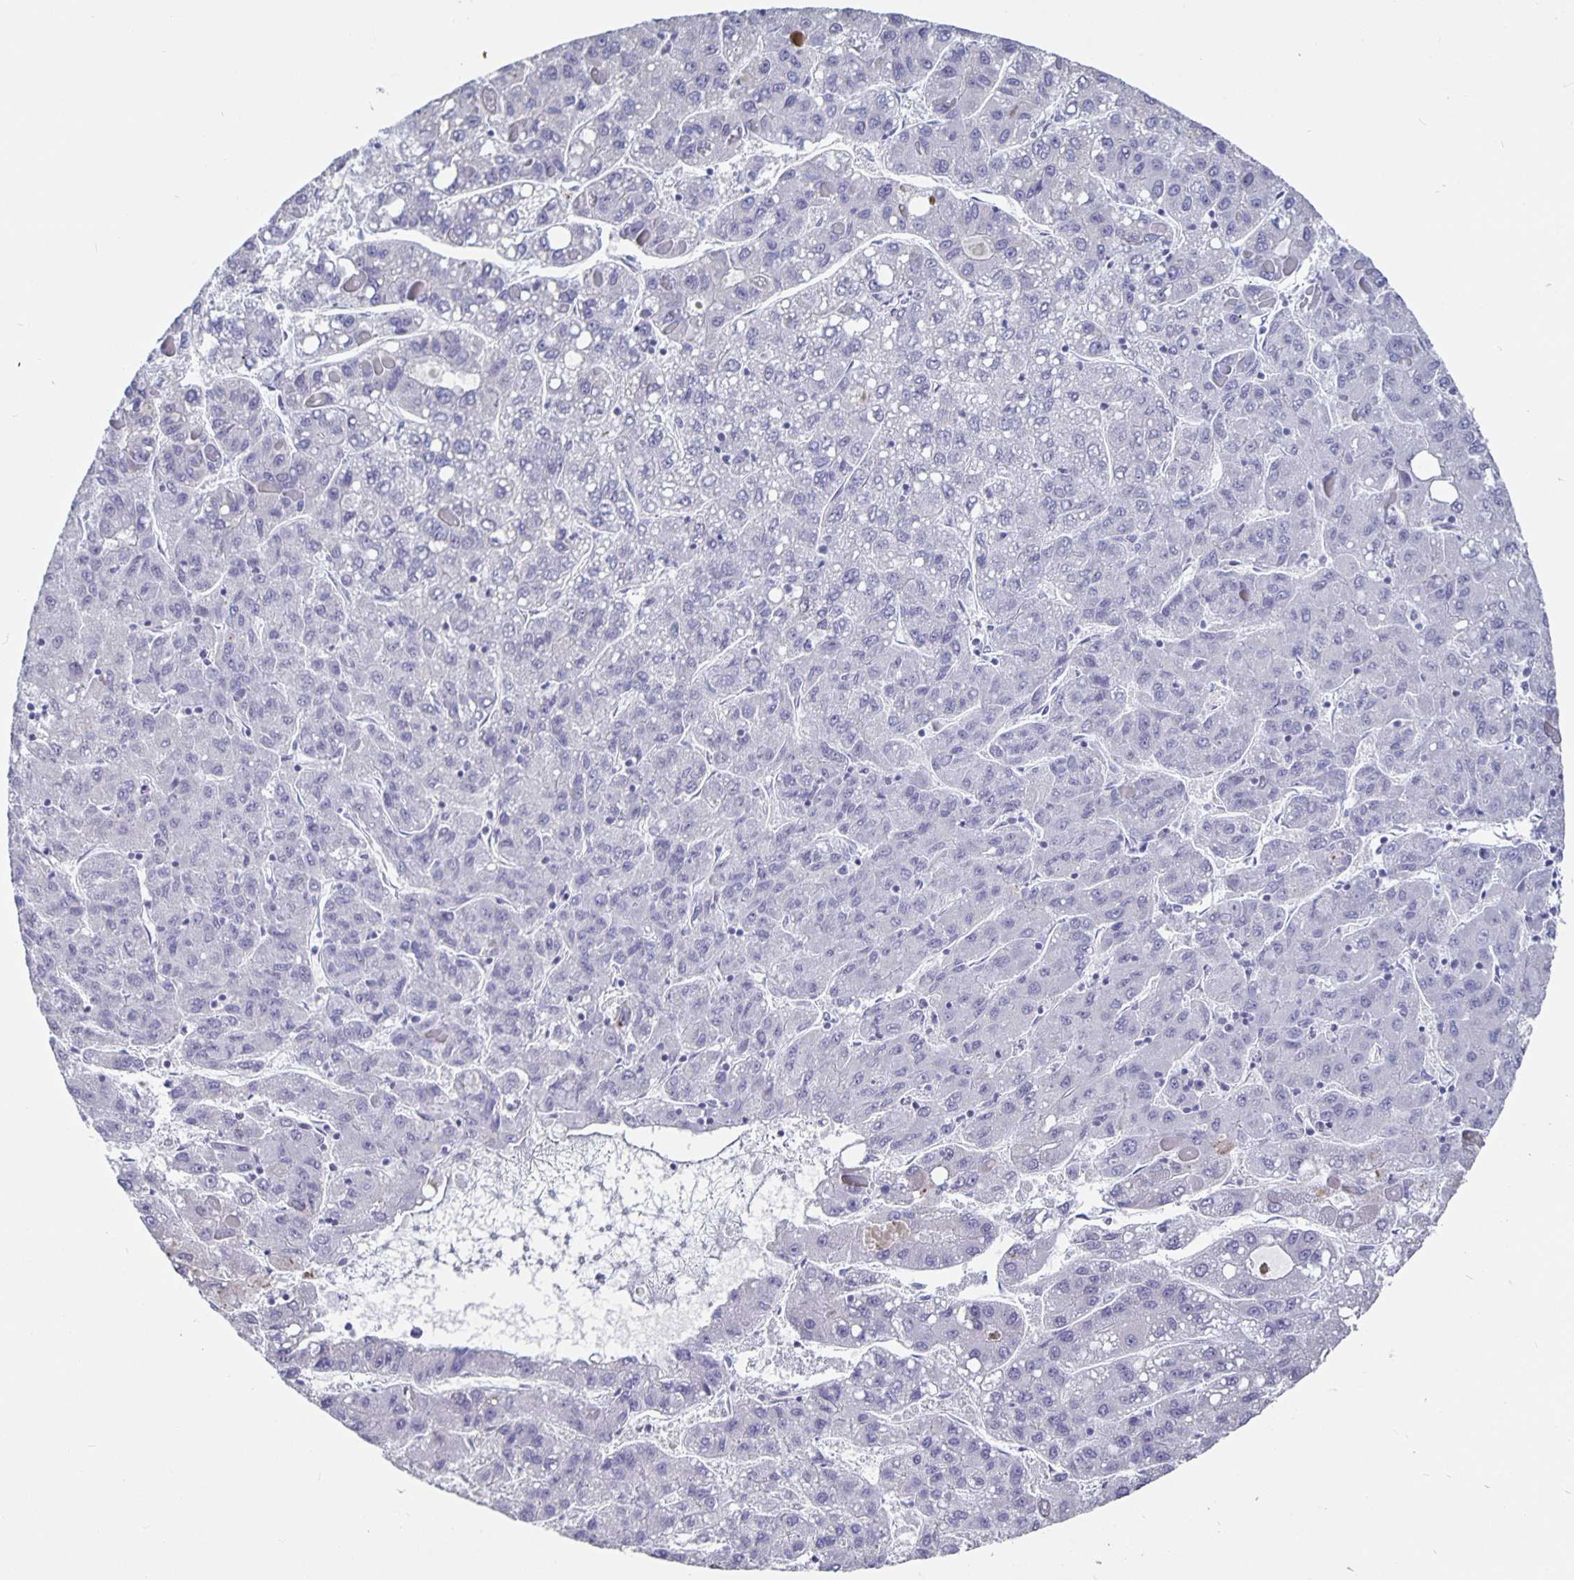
{"staining": {"intensity": "negative", "quantity": "none", "location": "none"}, "tissue": "liver cancer", "cell_type": "Tumor cells", "image_type": "cancer", "snomed": [{"axis": "morphology", "description": "Carcinoma, Hepatocellular, NOS"}, {"axis": "topography", "description": "Liver"}], "caption": "Hepatocellular carcinoma (liver) was stained to show a protein in brown. There is no significant positivity in tumor cells.", "gene": "OLIG2", "patient": {"sex": "female", "age": 82}}